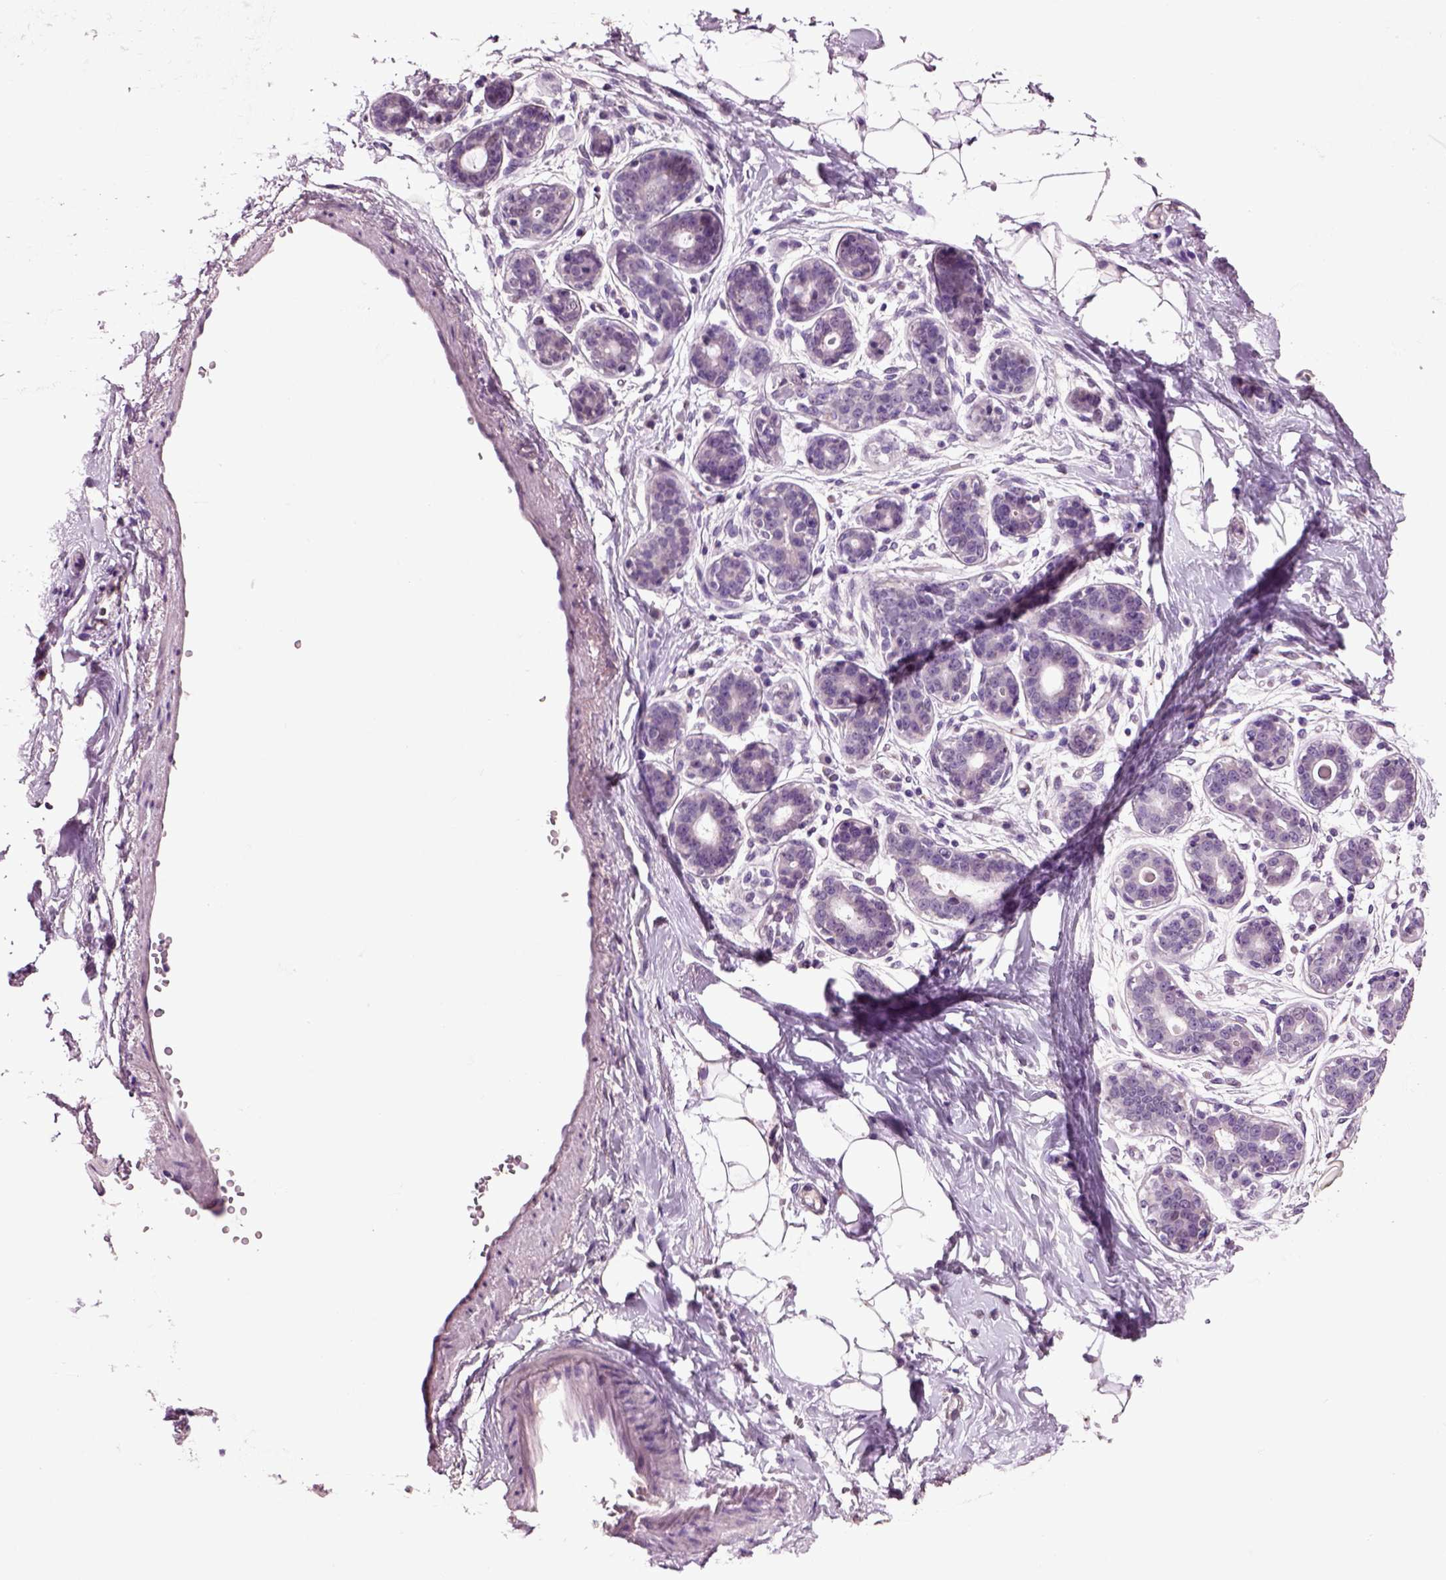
{"staining": {"intensity": "negative", "quantity": "none", "location": "none"}, "tissue": "breast", "cell_type": "Adipocytes", "image_type": "normal", "snomed": [{"axis": "morphology", "description": "Normal tissue, NOS"}, {"axis": "topography", "description": "Skin"}, {"axis": "topography", "description": "Breast"}], "caption": "IHC photomicrograph of normal breast stained for a protein (brown), which displays no positivity in adipocytes.", "gene": "CRHR1", "patient": {"sex": "female", "age": 43}}